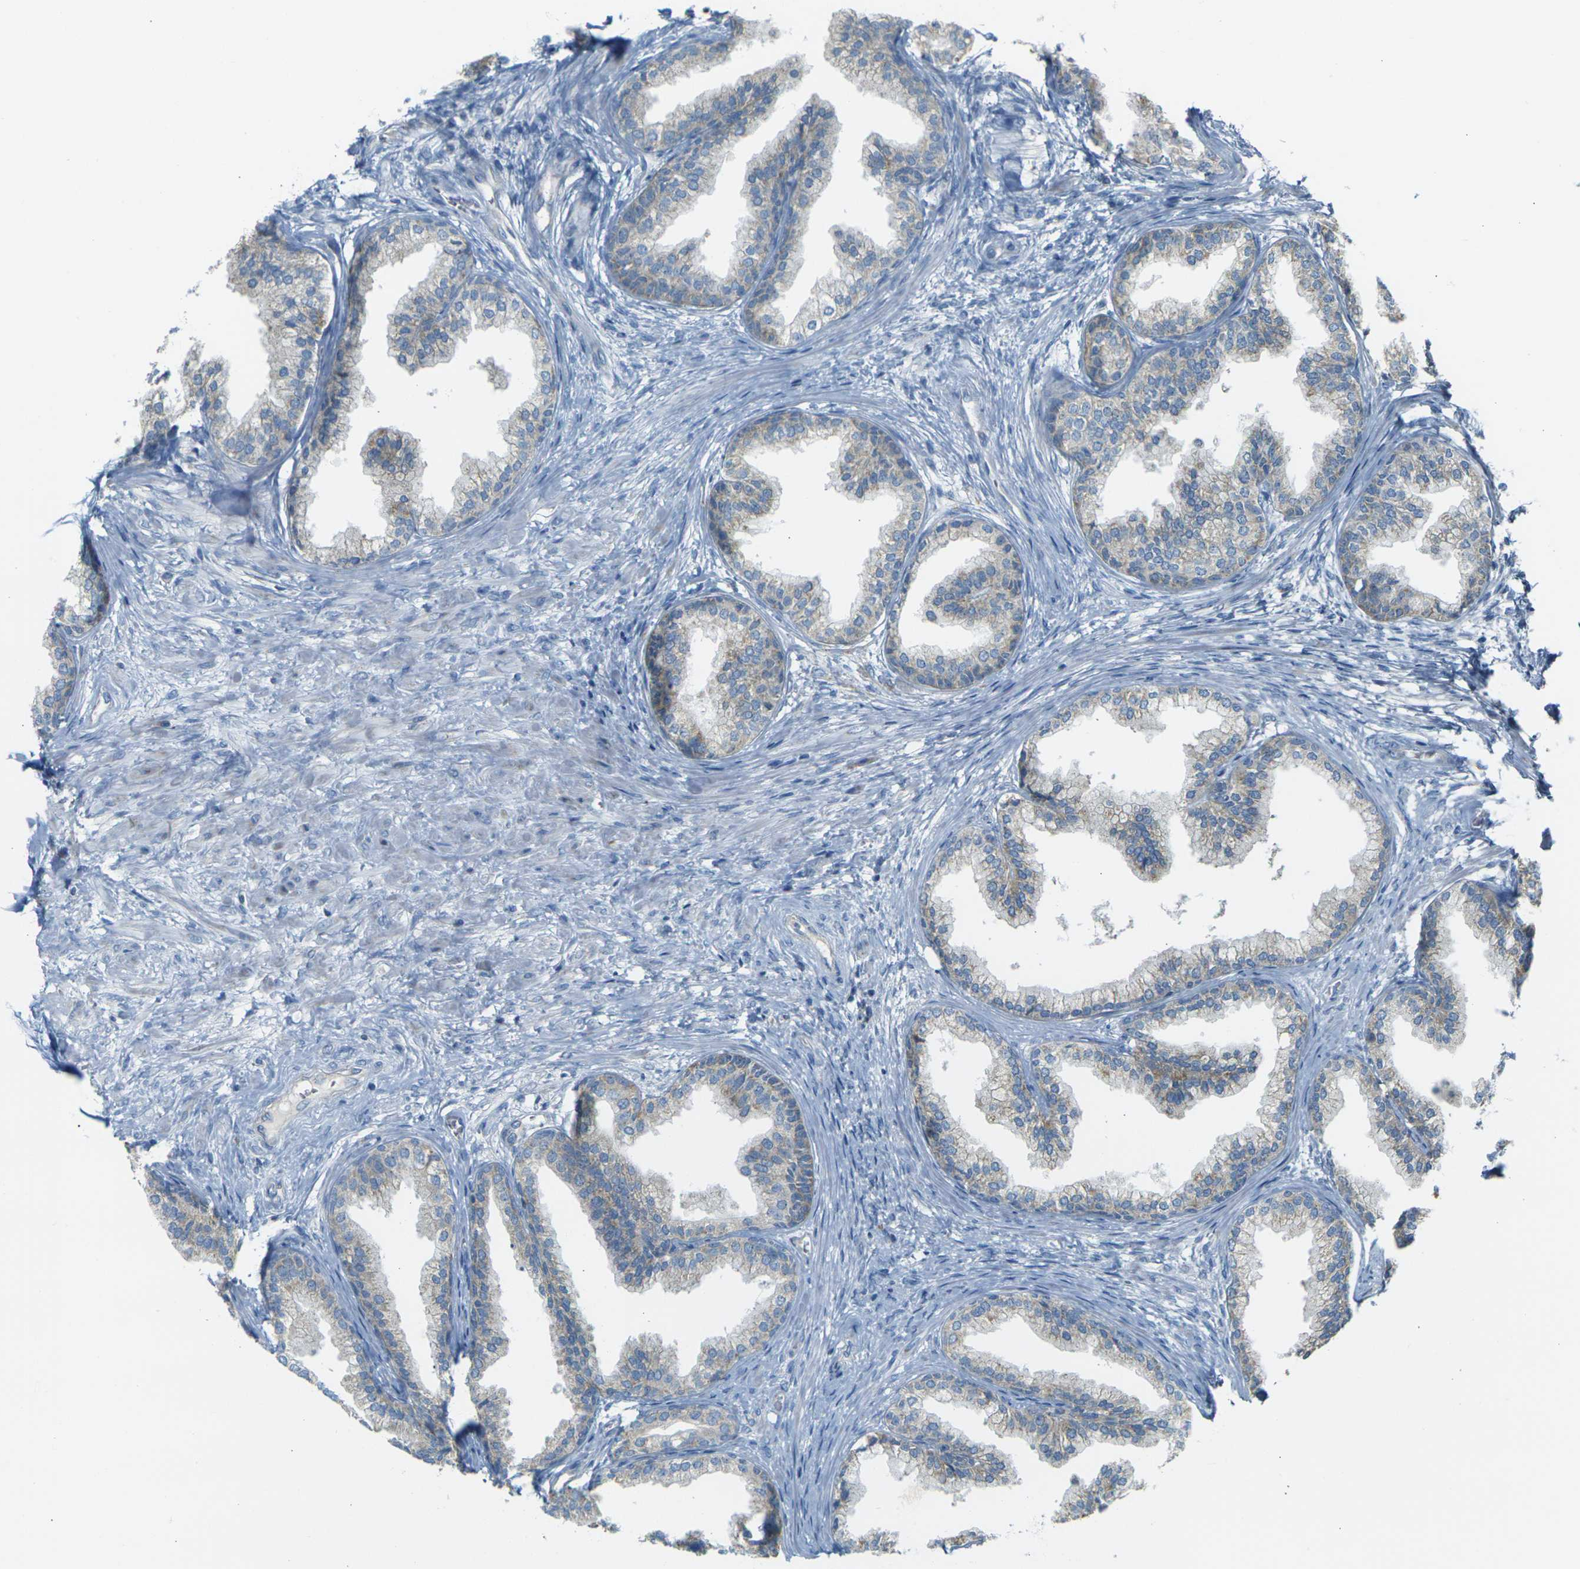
{"staining": {"intensity": "weak", "quantity": ">75%", "location": "cytoplasmic/membranous"}, "tissue": "prostate", "cell_type": "Glandular cells", "image_type": "normal", "snomed": [{"axis": "morphology", "description": "Normal tissue, NOS"}, {"axis": "topography", "description": "Prostate"}], "caption": "Prostate stained with DAB (3,3'-diaminobenzidine) immunohistochemistry (IHC) reveals low levels of weak cytoplasmic/membranous positivity in approximately >75% of glandular cells. The staining was performed using DAB (3,3'-diaminobenzidine), with brown indicating positive protein expression. Nuclei are stained blue with hematoxylin.", "gene": "PARD6B", "patient": {"sex": "male", "age": 76}}